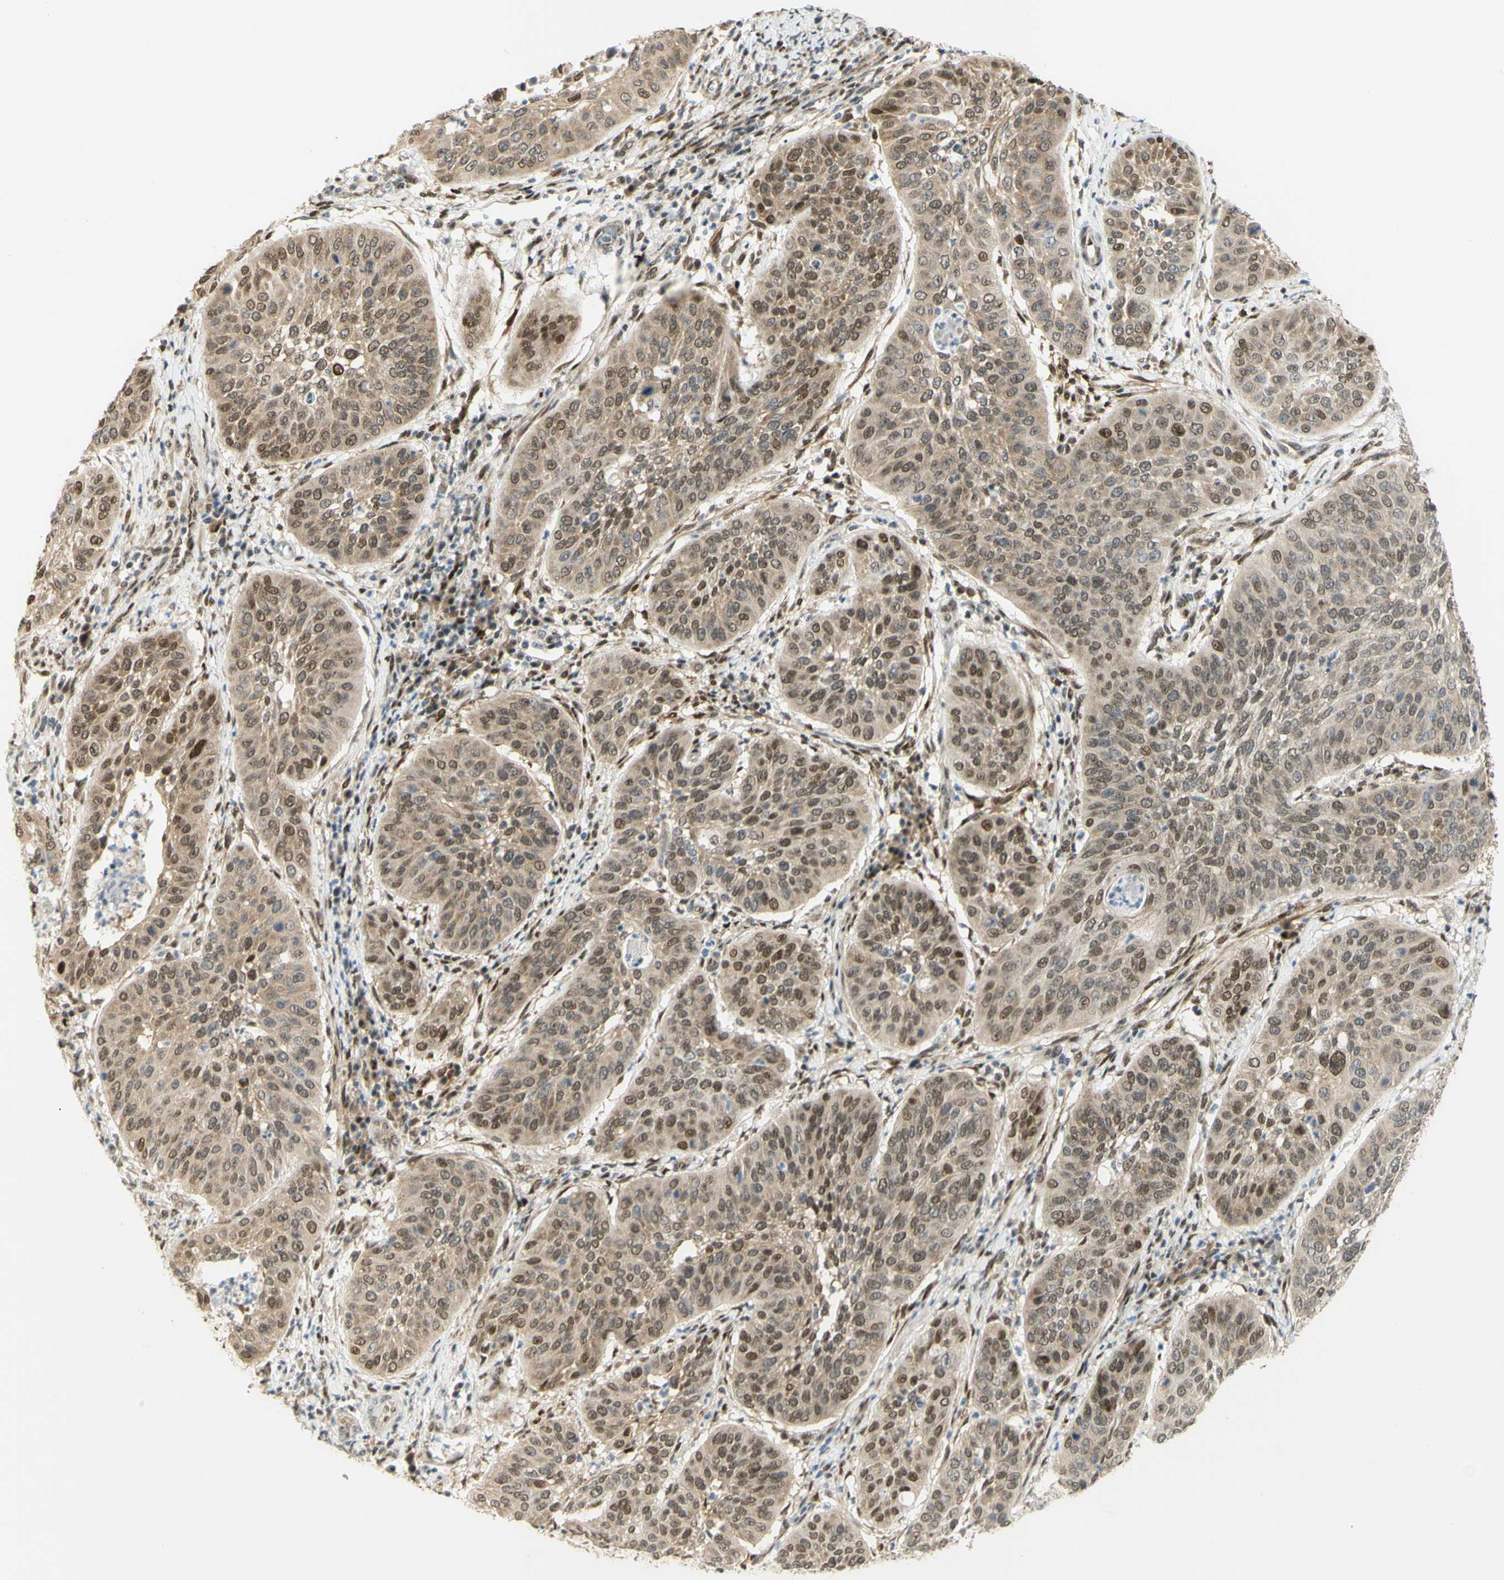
{"staining": {"intensity": "moderate", "quantity": ">75%", "location": "cytoplasmic/membranous,nuclear"}, "tissue": "cervical cancer", "cell_type": "Tumor cells", "image_type": "cancer", "snomed": [{"axis": "morphology", "description": "Normal tissue, NOS"}, {"axis": "morphology", "description": "Squamous cell carcinoma, NOS"}, {"axis": "topography", "description": "Cervix"}], "caption": "Human squamous cell carcinoma (cervical) stained with a brown dye reveals moderate cytoplasmic/membranous and nuclear positive expression in approximately >75% of tumor cells.", "gene": "DDX1", "patient": {"sex": "female", "age": 39}}